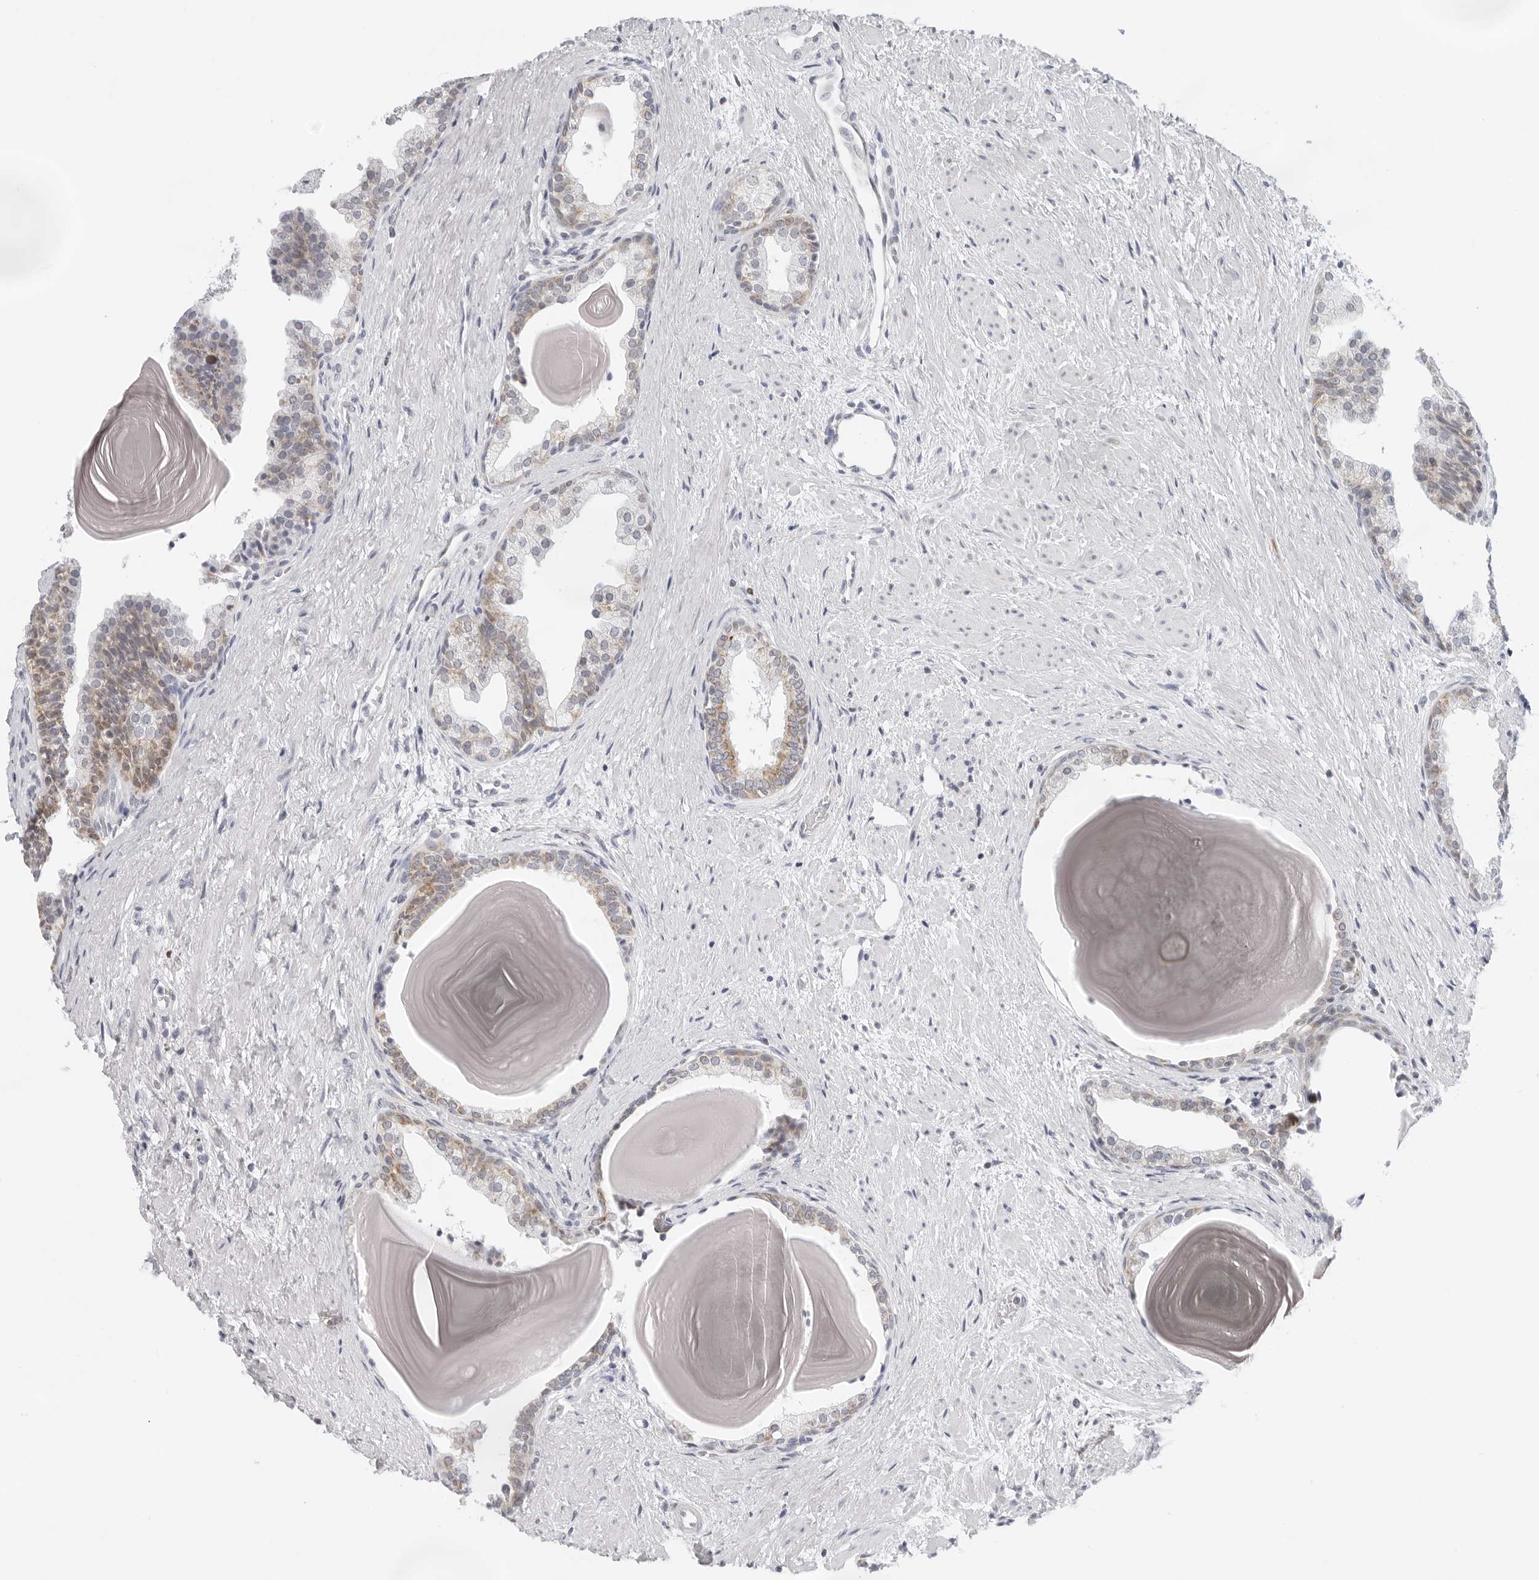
{"staining": {"intensity": "moderate", "quantity": "25%-75%", "location": "cytoplasmic/membranous"}, "tissue": "prostate", "cell_type": "Glandular cells", "image_type": "normal", "snomed": [{"axis": "morphology", "description": "Normal tissue, NOS"}, {"axis": "topography", "description": "Prostate"}], "caption": "The photomicrograph shows immunohistochemical staining of normal prostate. There is moderate cytoplasmic/membranous staining is identified in approximately 25%-75% of glandular cells.", "gene": "CIART", "patient": {"sex": "male", "age": 48}}